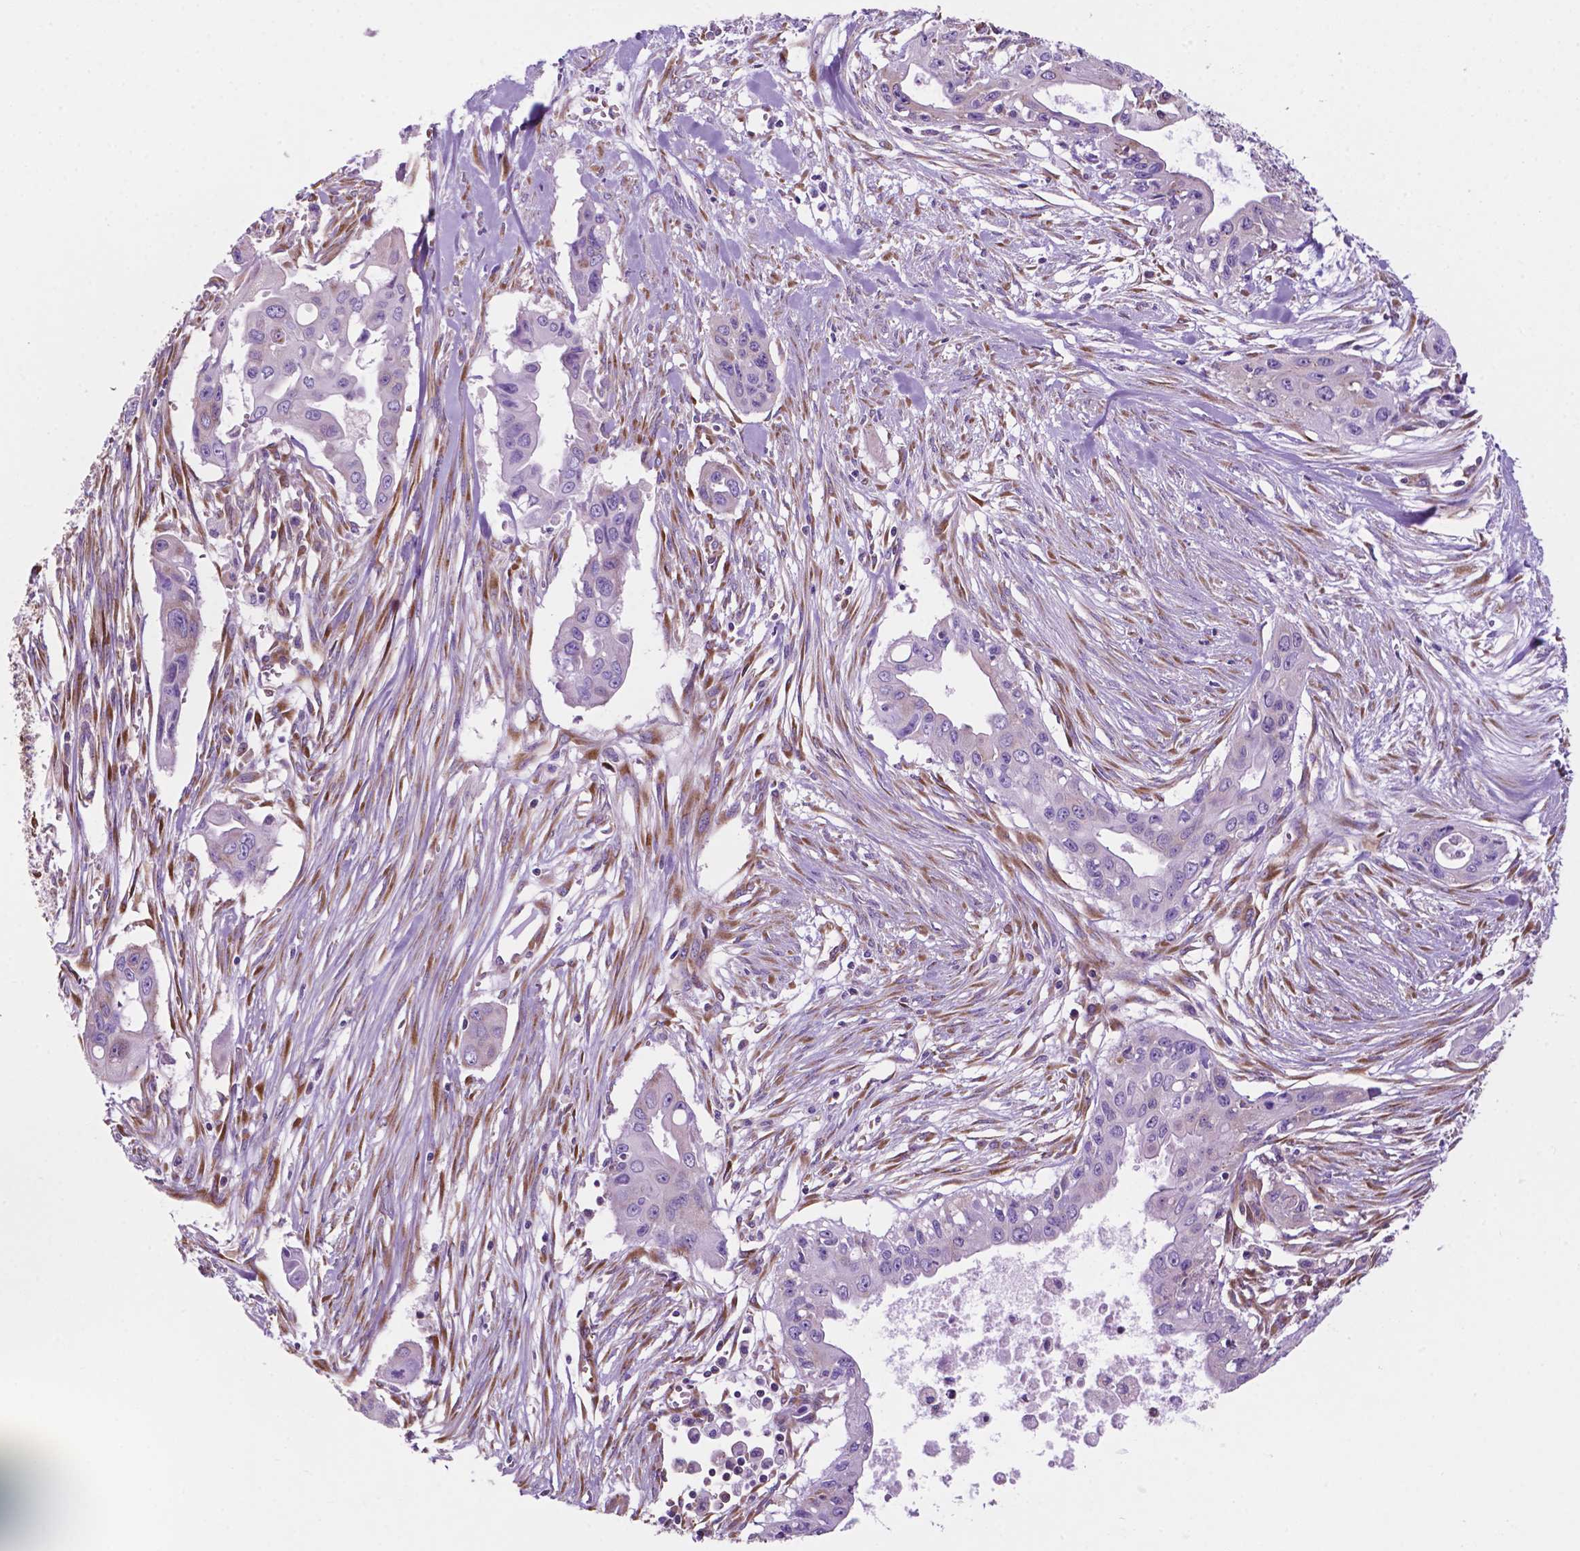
{"staining": {"intensity": "weak", "quantity": "<25%", "location": "cytoplasmic/membranous"}, "tissue": "pancreatic cancer", "cell_type": "Tumor cells", "image_type": "cancer", "snomed": [{"axis": "morphology", "description": "Adenocarcinoma, NOS"}, {"axis": "topography", "description": "Pancreas"}], "caption": "The micrograph exhibits no staining of tumor cells in pancreatic adenocarcinoma.", "gene": "RPL29", "patient": {"sex": "male", "age": 60}}